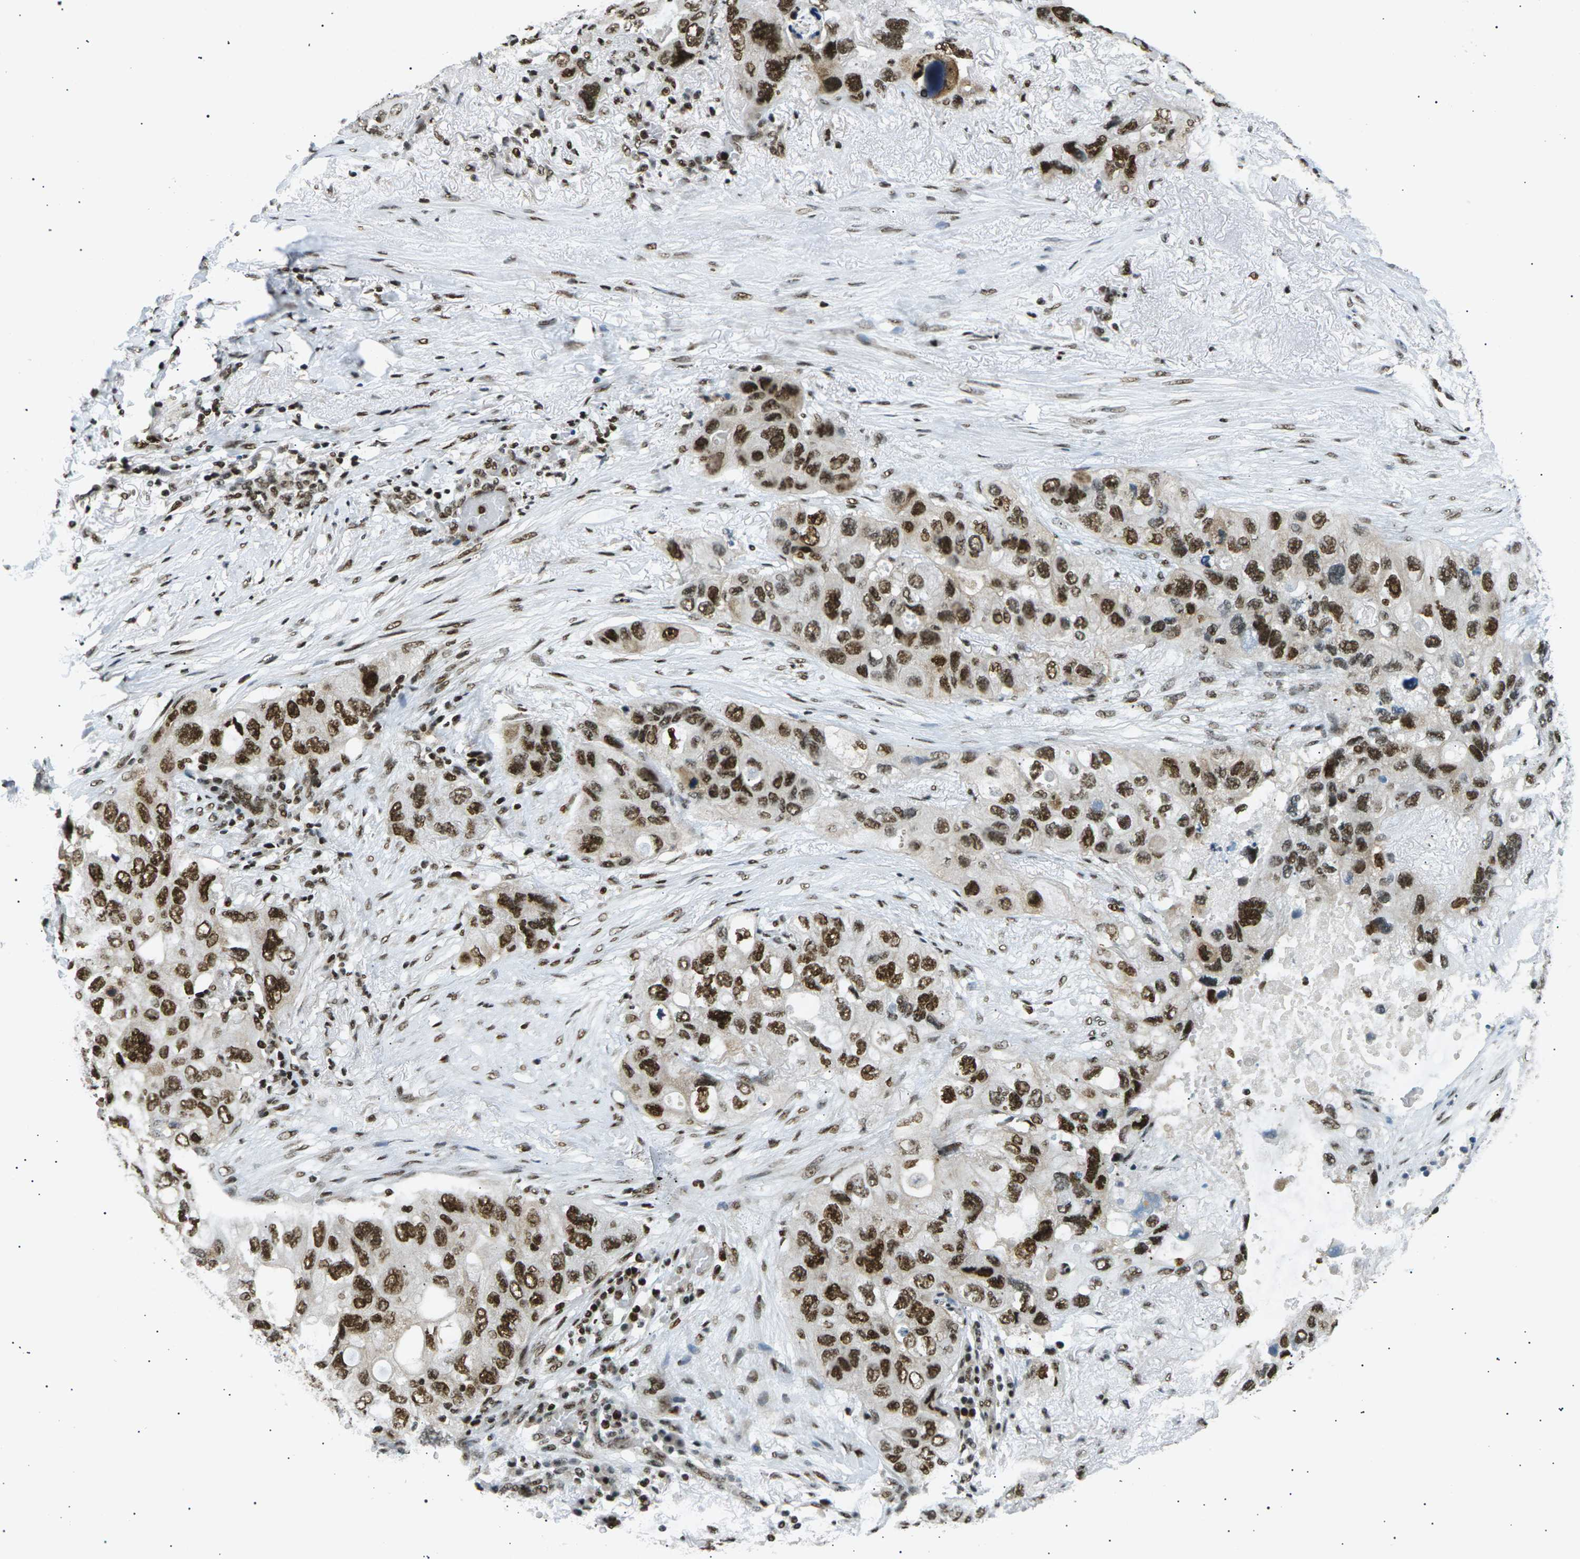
{"staining": {"intensity": "strong", "quantity": ">75%", "location": "nuclear"}, "tissue": "lung cancer", "cell_type": "Tumor cells", "image_type": "cancer", "snomed": [{"axis": "morphology", "description": "Squamous cell carcinoma, NOS"}, {"axis": "topography", "description": "Lung"}], "caption": "Immunohistochemical staining of human squamous cell carcinoma (lung) shows high levels of strong nuclear protein expression in about >75% of tumor cells.", "gene": "RPA2", "patient": {"sex": "female", "age": 73}}